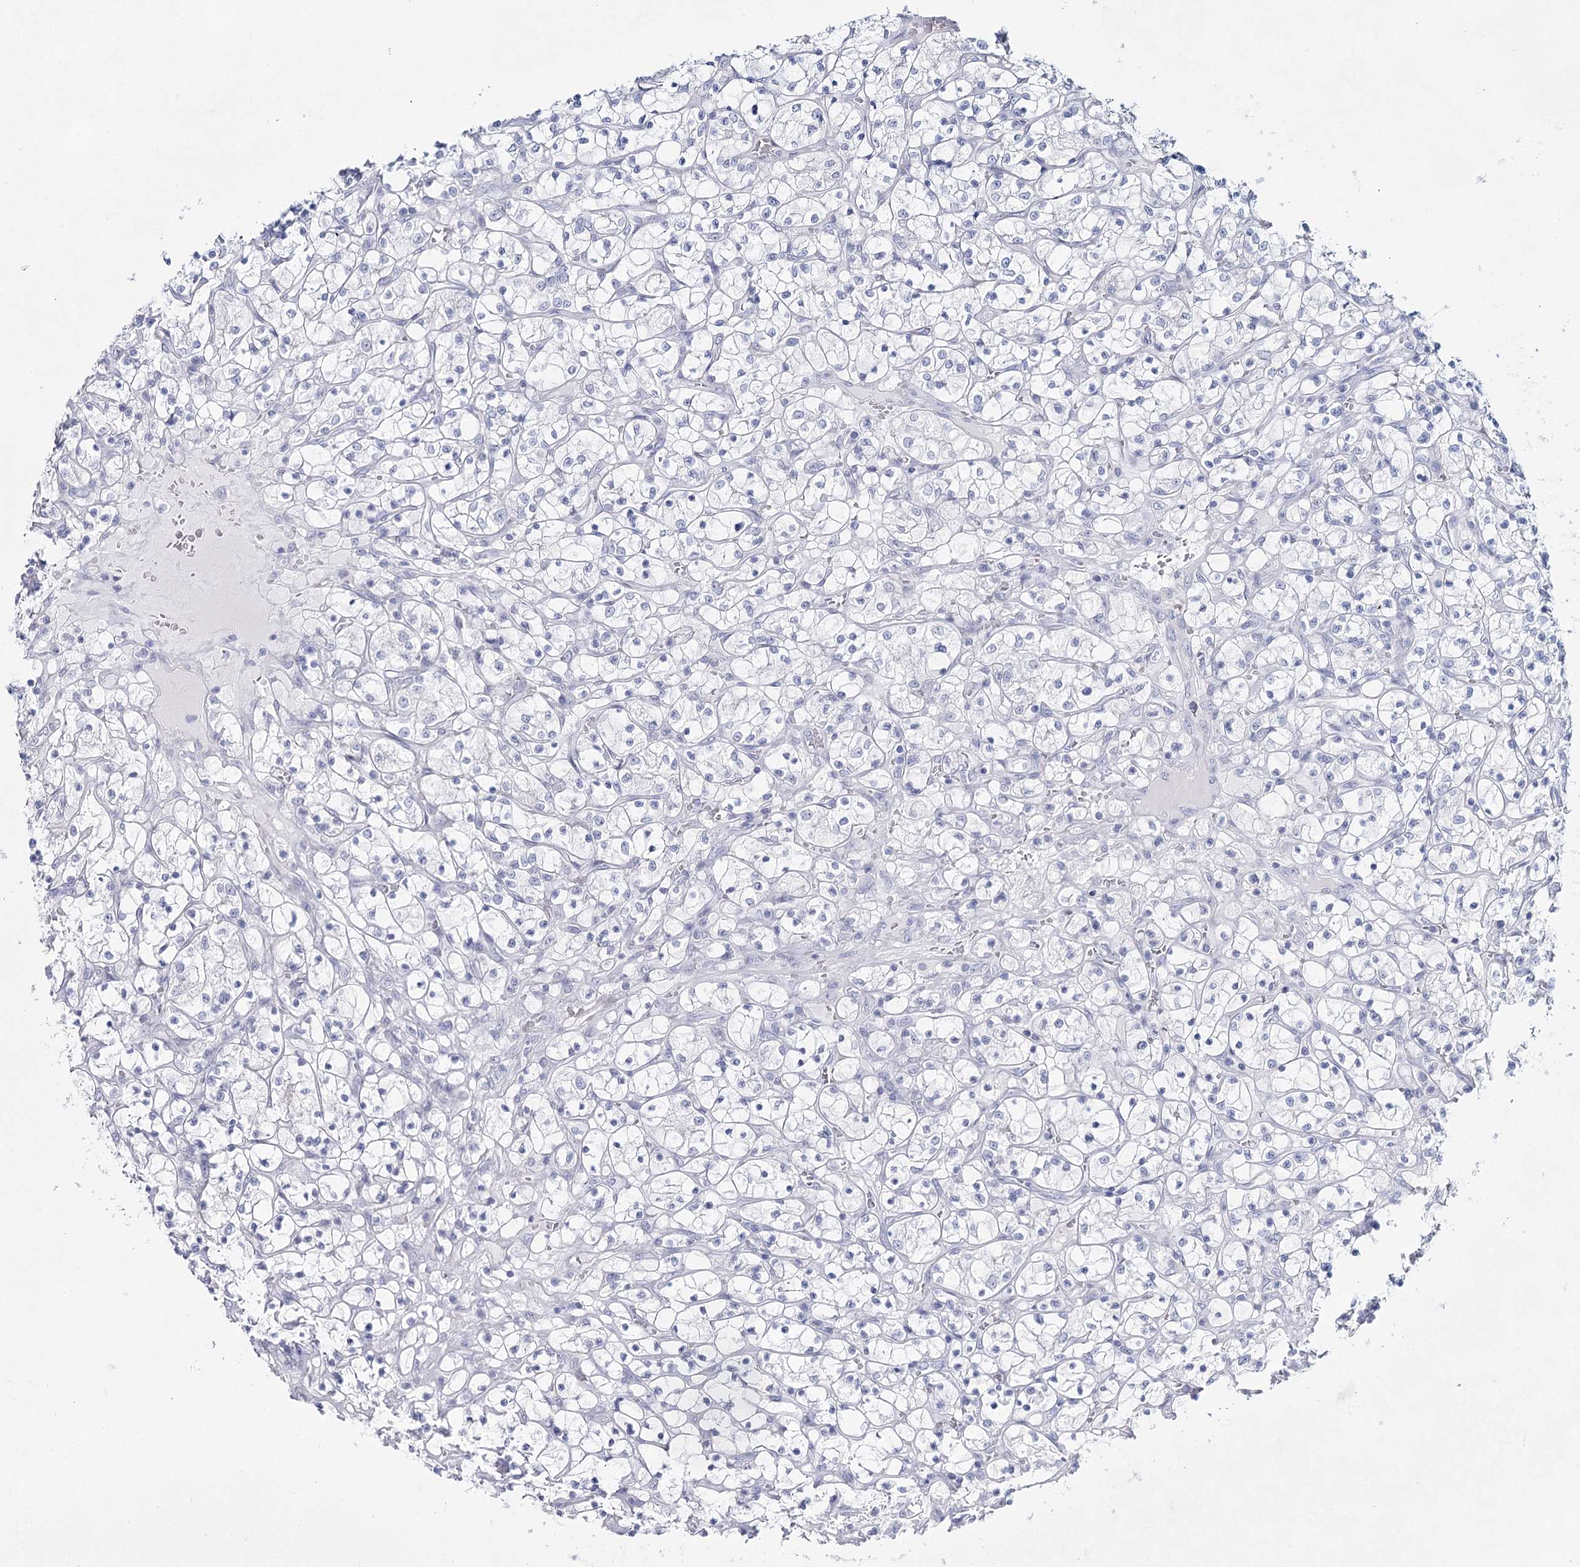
{"staining": {"intensity": "negative", "quantity": "none", "location": "none"}, "tissue": "renal cancer", "cell_type": "Tumor cells", "image_type": "cancer", "snomed": [{"axis": "morphology", "description": "Adenocarcinoma, NOS"}, {"axis": "topography", "description": "Kidney"}], "caption": "Renal cancer was stained to show a protein in brown. There is no significant expression in tumor cells.", "gene": "SLC17A2", "patient": {"sex": "female", "age": 69}}